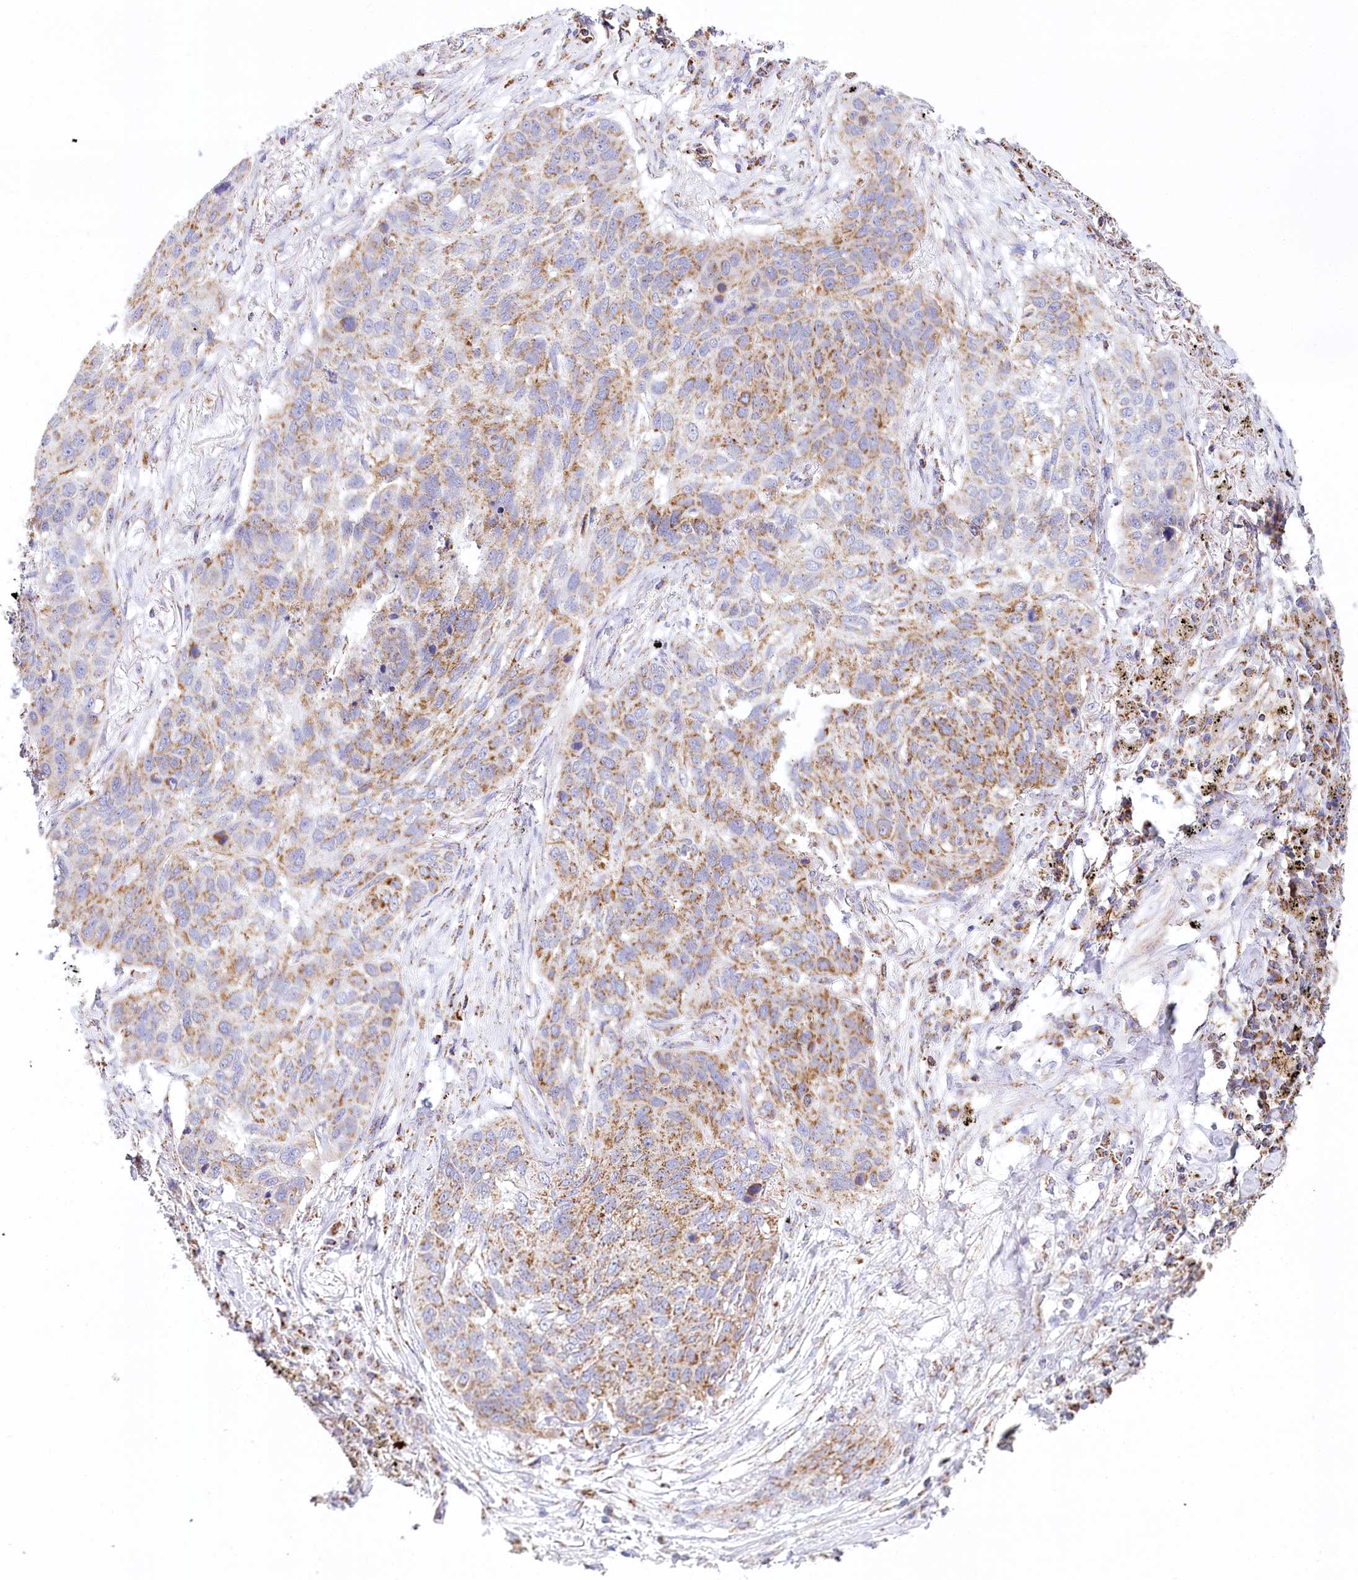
{"staining": {"intensity": "moderate", "quantity": "25%-75%", "location": "cytoplasmic/membranous"}, "tissue": "lung cancer", "cell_type": "Tumor cells", "image_type": "cancer", "snomed": [{"axis": "morphology", "description": "Squamous cell carcinoma, NOS"}, {"axis": "topography", "description": "Lung"}], "caption": "Immunohistochemistry (IHC) histopathology image of human lung cancer (squamous cell carcinoma) stained for a protein (brown), which demonstrates medium levels of moderate cytoplasmic/membranous positivity in about 25%-75% of tumor cells.", "gene": "LSS", "patient": {"sex": "female", "age": 63}}